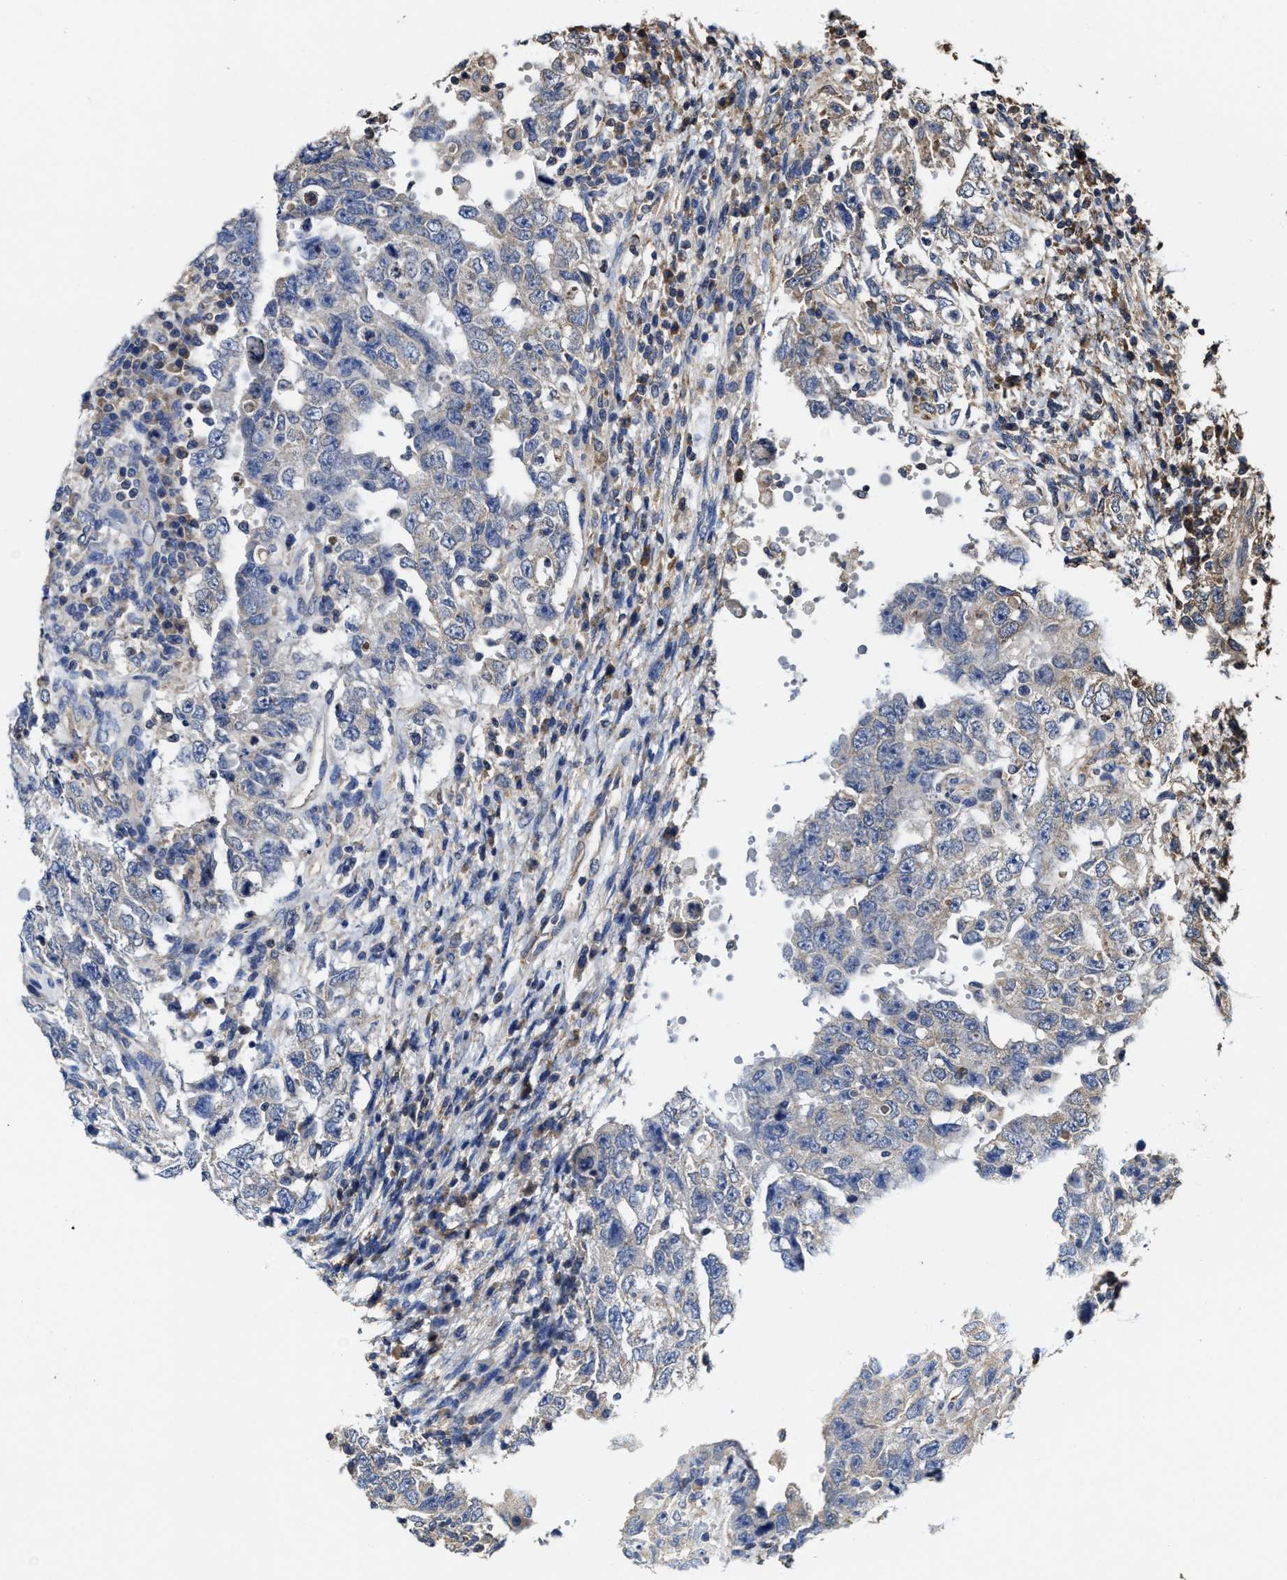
{"staining": {"intensity": "negative", "quantity": "none", "location": "none"}, "tissue": "testis cancer", "cell_type": "Tumor cells", "image_type": "cancer", "snomed": [{"axis": "morphology", "description": "Carcinoma, Embryonal, NOS"}, {"axis": "topography", "description": "Testis"}], "caption": "The image displays no staining of tumor cells in testis embryonal carcinoma.", "gene": "SFXN4", "patient": {"sex": "male", "age": 26}}